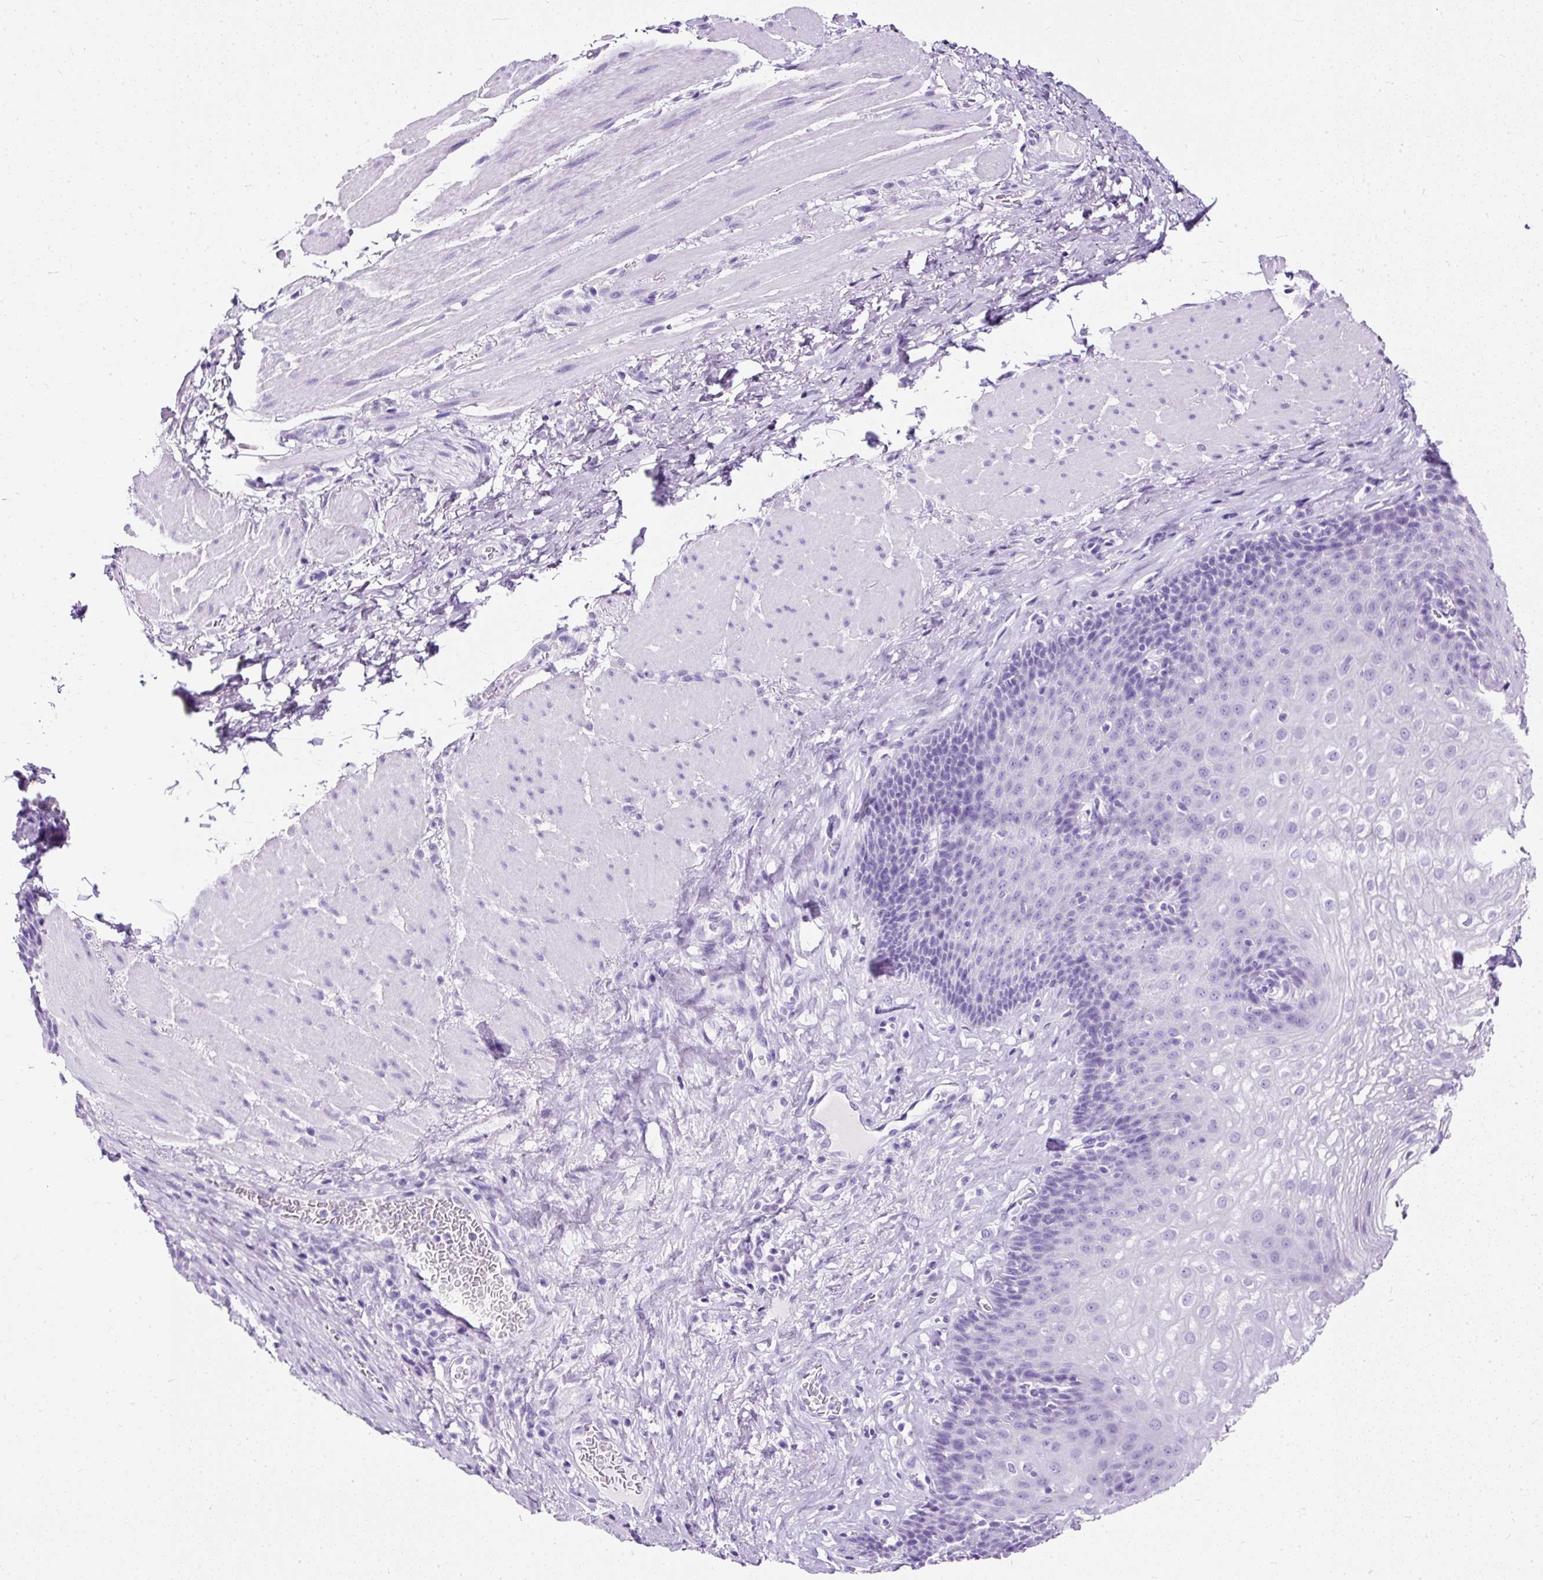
{"staining": {"intensity": "negative", "quantity": "none", "location": "none"}, "tissue": "esophagus", "cell_type": "Squamous epithelial cells", "image_type": "normal", "snomed": [{"axis": "morphology", "description": "Normal tissue, NOS"}, {"axis": "topography", "description": "Esophagus"}], "caption": "Esophagus stained for a protein using immunohistochemistry (IHC) reveals no expression squamous epithelial cells.", "gene": "NTS", "patient": {"sex": "female", "age": 66}}